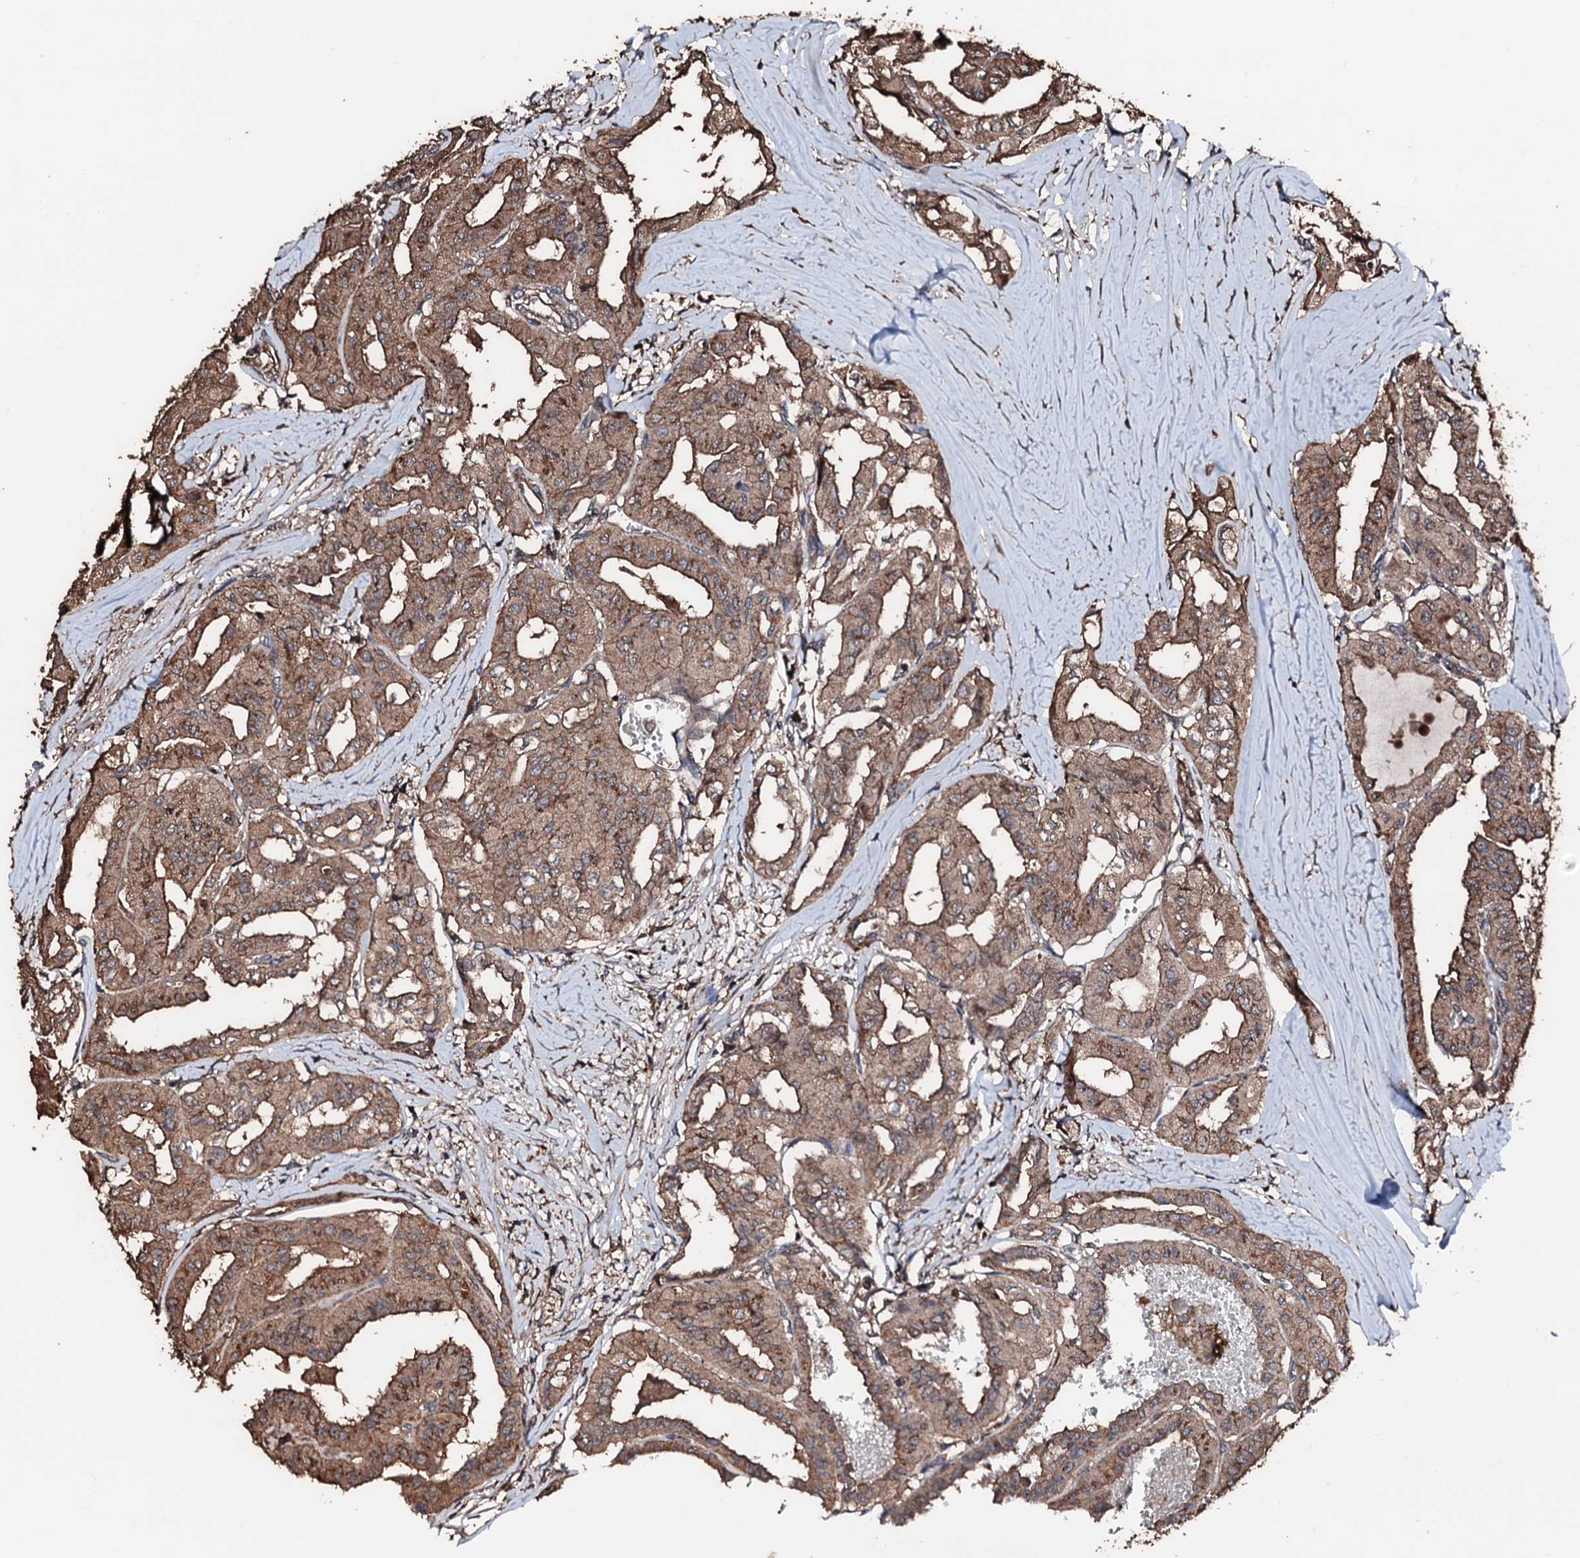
{"staining": {"intensity": "moderate", "quantity": ">75%", "location": "cytoplasmic/membranous"}, "tissue": "thyroid cancer", "cell_type": "Tumor cells", "image_type": "cancer", "snomed": [{"axis": "morphology", "description": "Papillary adenocarcinoma, NOS"}, {"axis": "topography", "description": "Thyroid gland"}], "caption": "About >75% of tumor cells in human papillary adenocarcinoma (thyroid) reveal moderate cytoplasmic/membranous protein expression as visualized by brown immunohistochemical staining.", "gene": "KIF18A", "patient": {"sex": "female", "age": 59}}